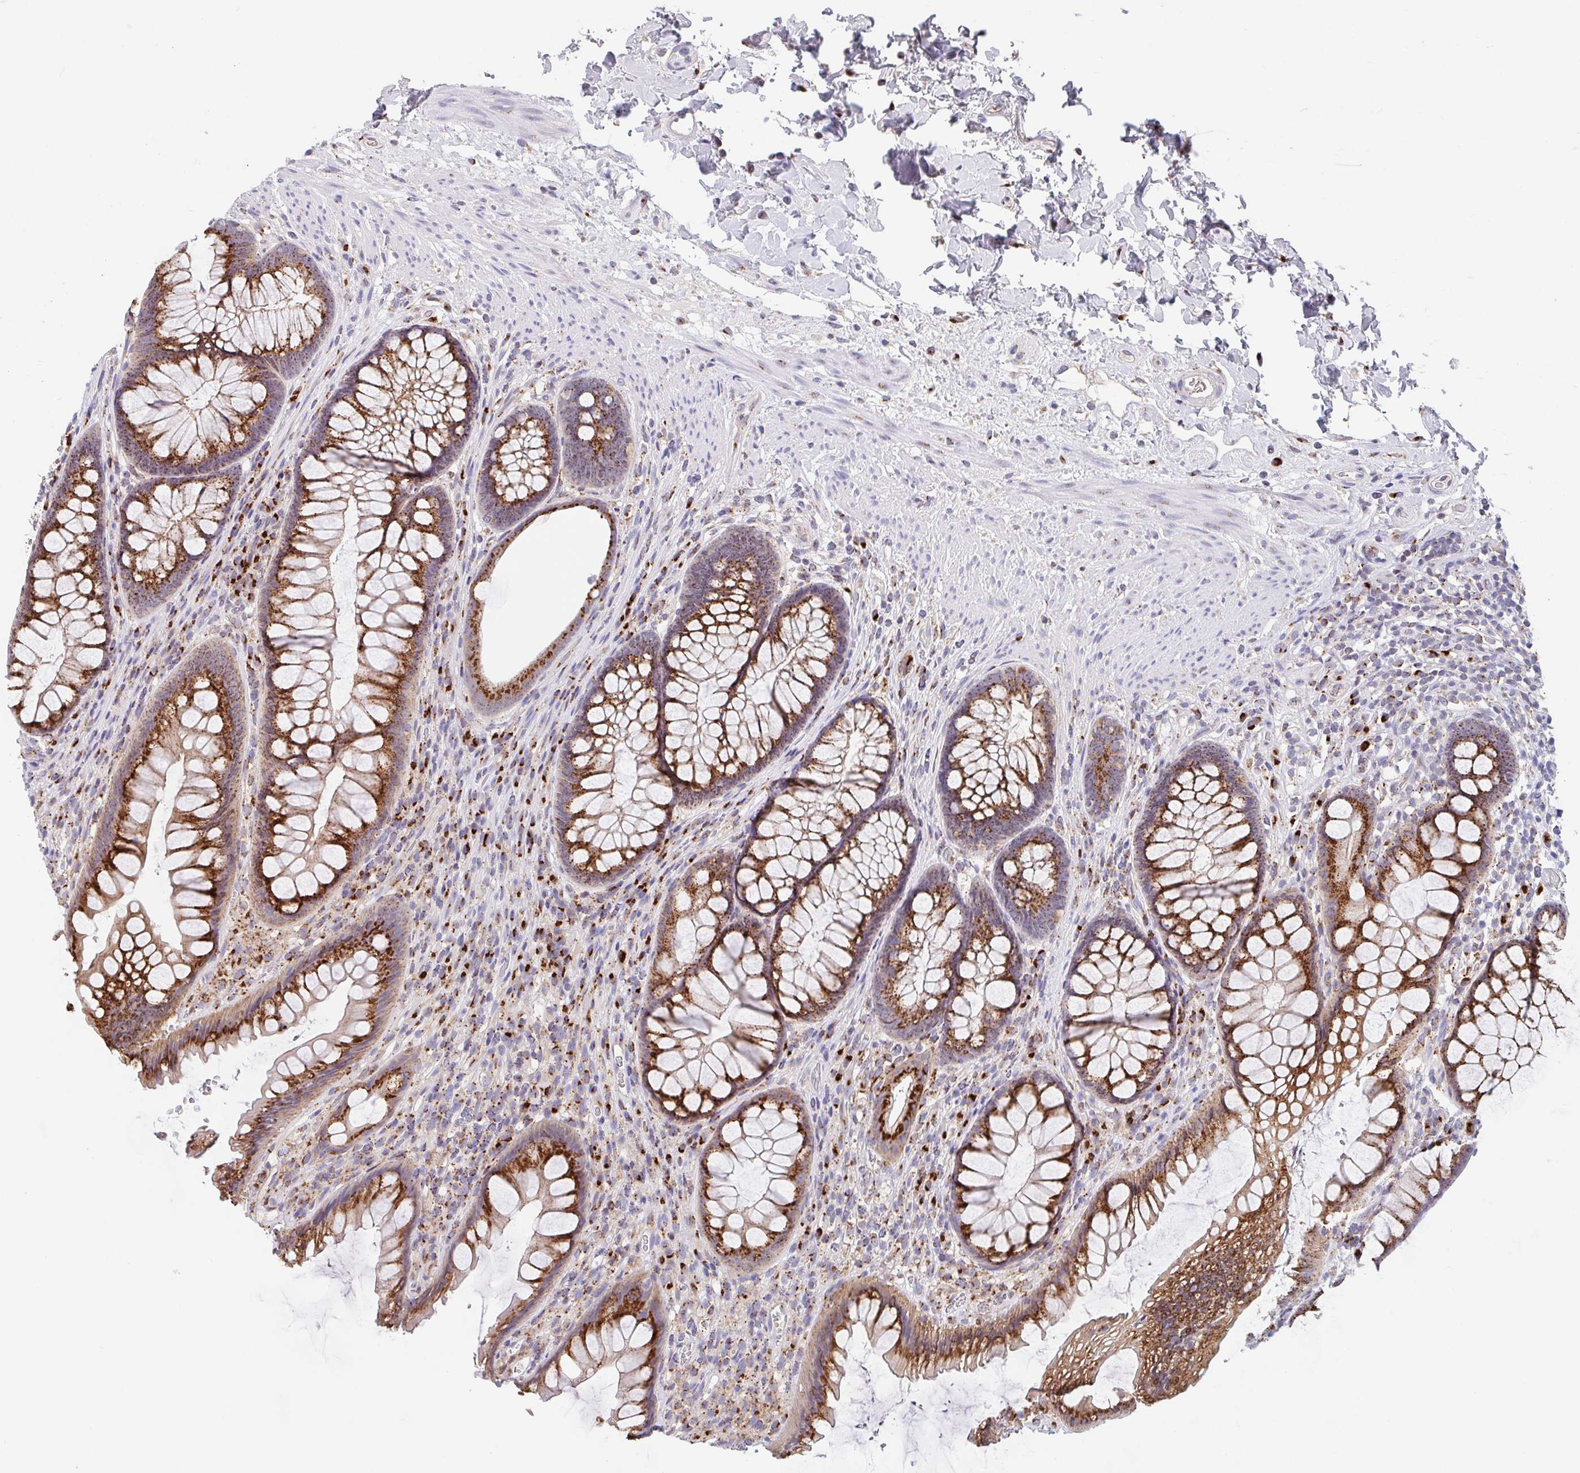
{"staining": {"intensity": "strong", "quantity": ">75%", "location": "cytoplasmic/membranous"}, "tissue": "rectum", "cell_type": "Glandular cells", "image_type": "normal", "snomed": [{"axis": "morphology", "description": "Normal tissue, NOS"}, {"axis": "topography", "description": "Rectum"}], "caption": "Approximately >75% of glandular cells in normal human rectum display strong cytoplasmic/membranous protein positivity as visualized by brown immunohistochemical staining.", "gene": "PROSER3", "patient": {"sex": "male", "age": 53}}